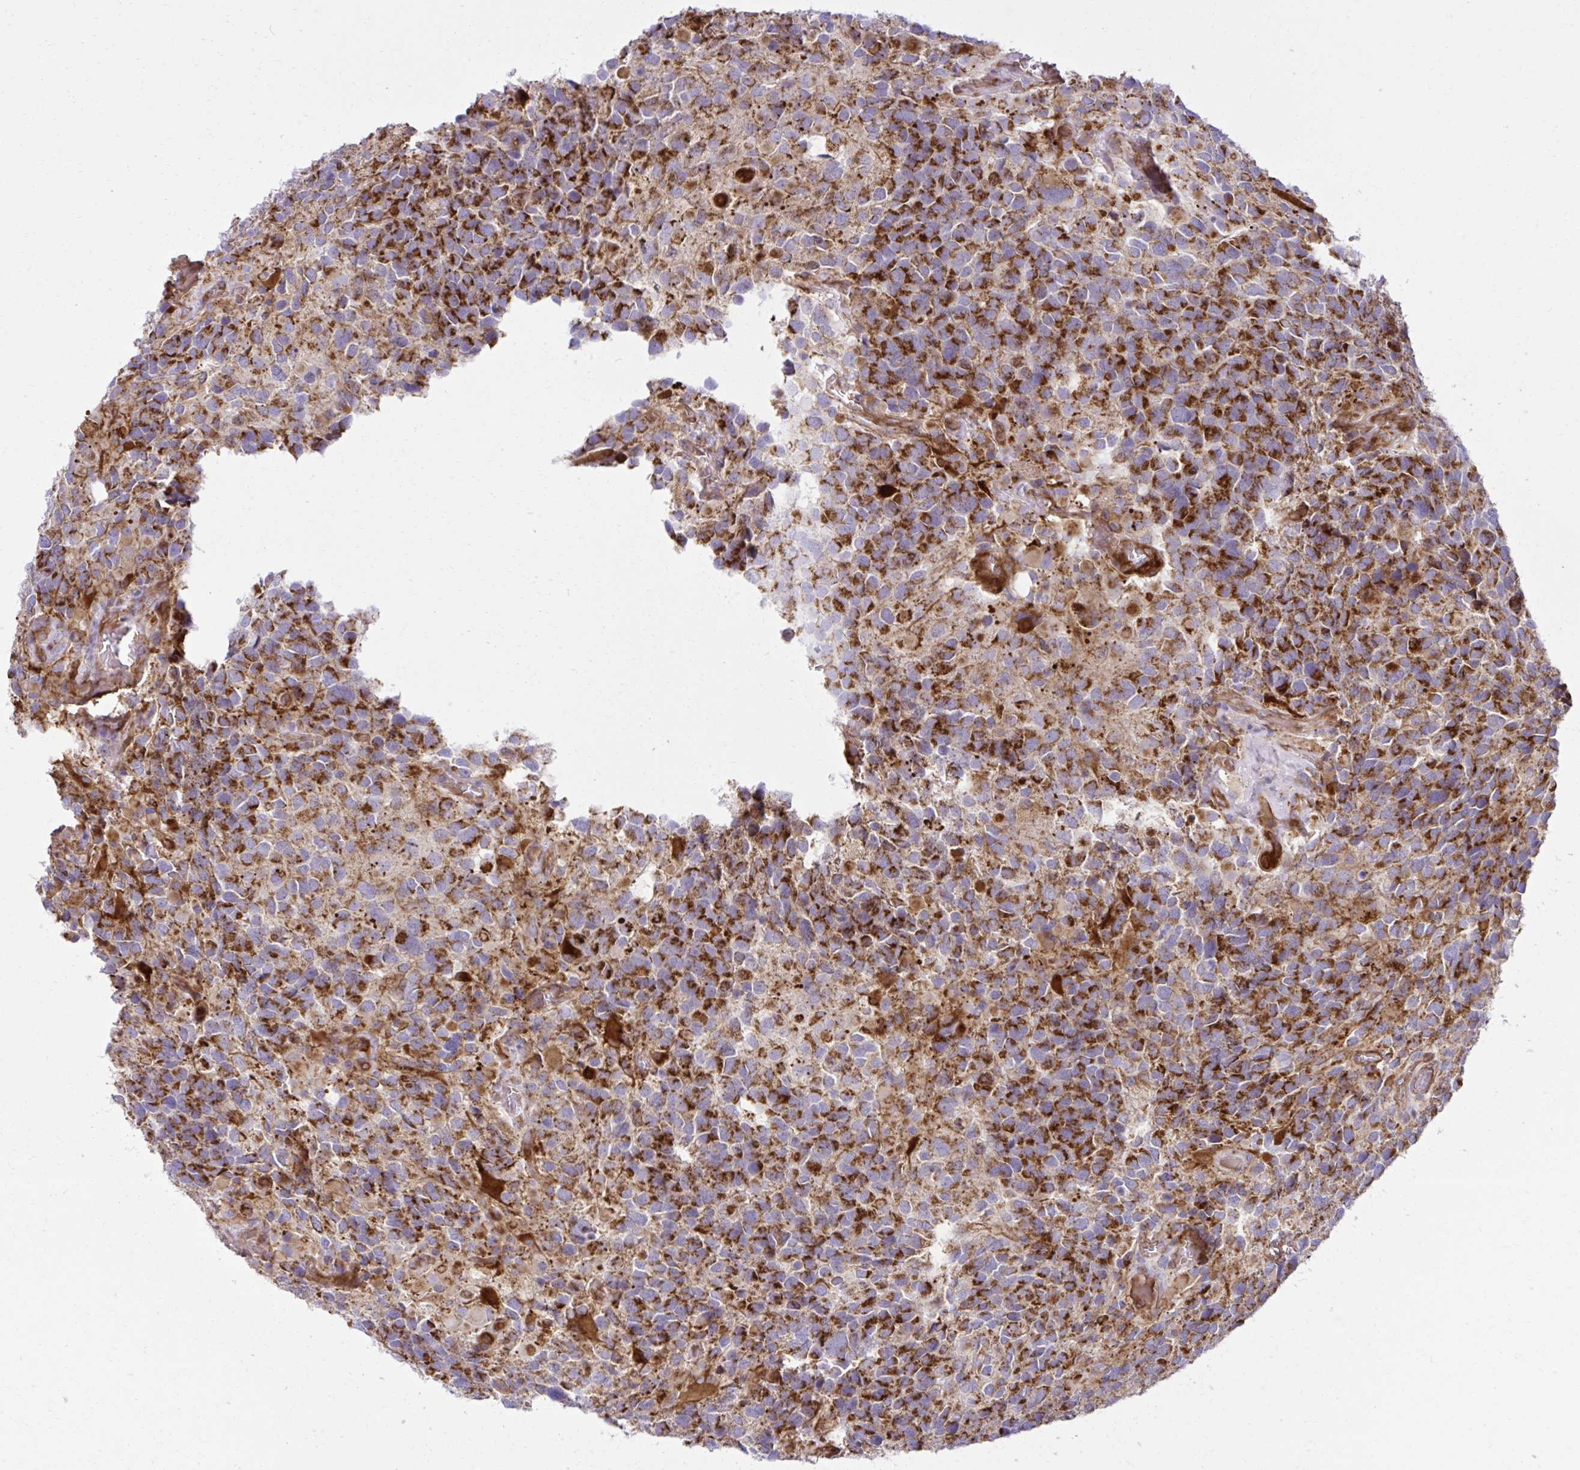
{"staining": {"intensity": "strong", "quantity": ">75%", "location": "cytoplasmic/membranous"}, "tissue": "glioma", "cell_type": "Tumor cells", "image_type": "cancer", "snomed": [{"axis": "morphology", "description": "Glioma, malignant, High grade"}, {"axis": "topography", "description": "Brain"}], "caption": "Protein expression analysis of human malignant glioma (high-grade) reveals strong cytoplasmic/membranous expression in approximately >75% of tumor cells.", "gene": "LIMS1", "patient": {"sex": "female", "age": 40}}